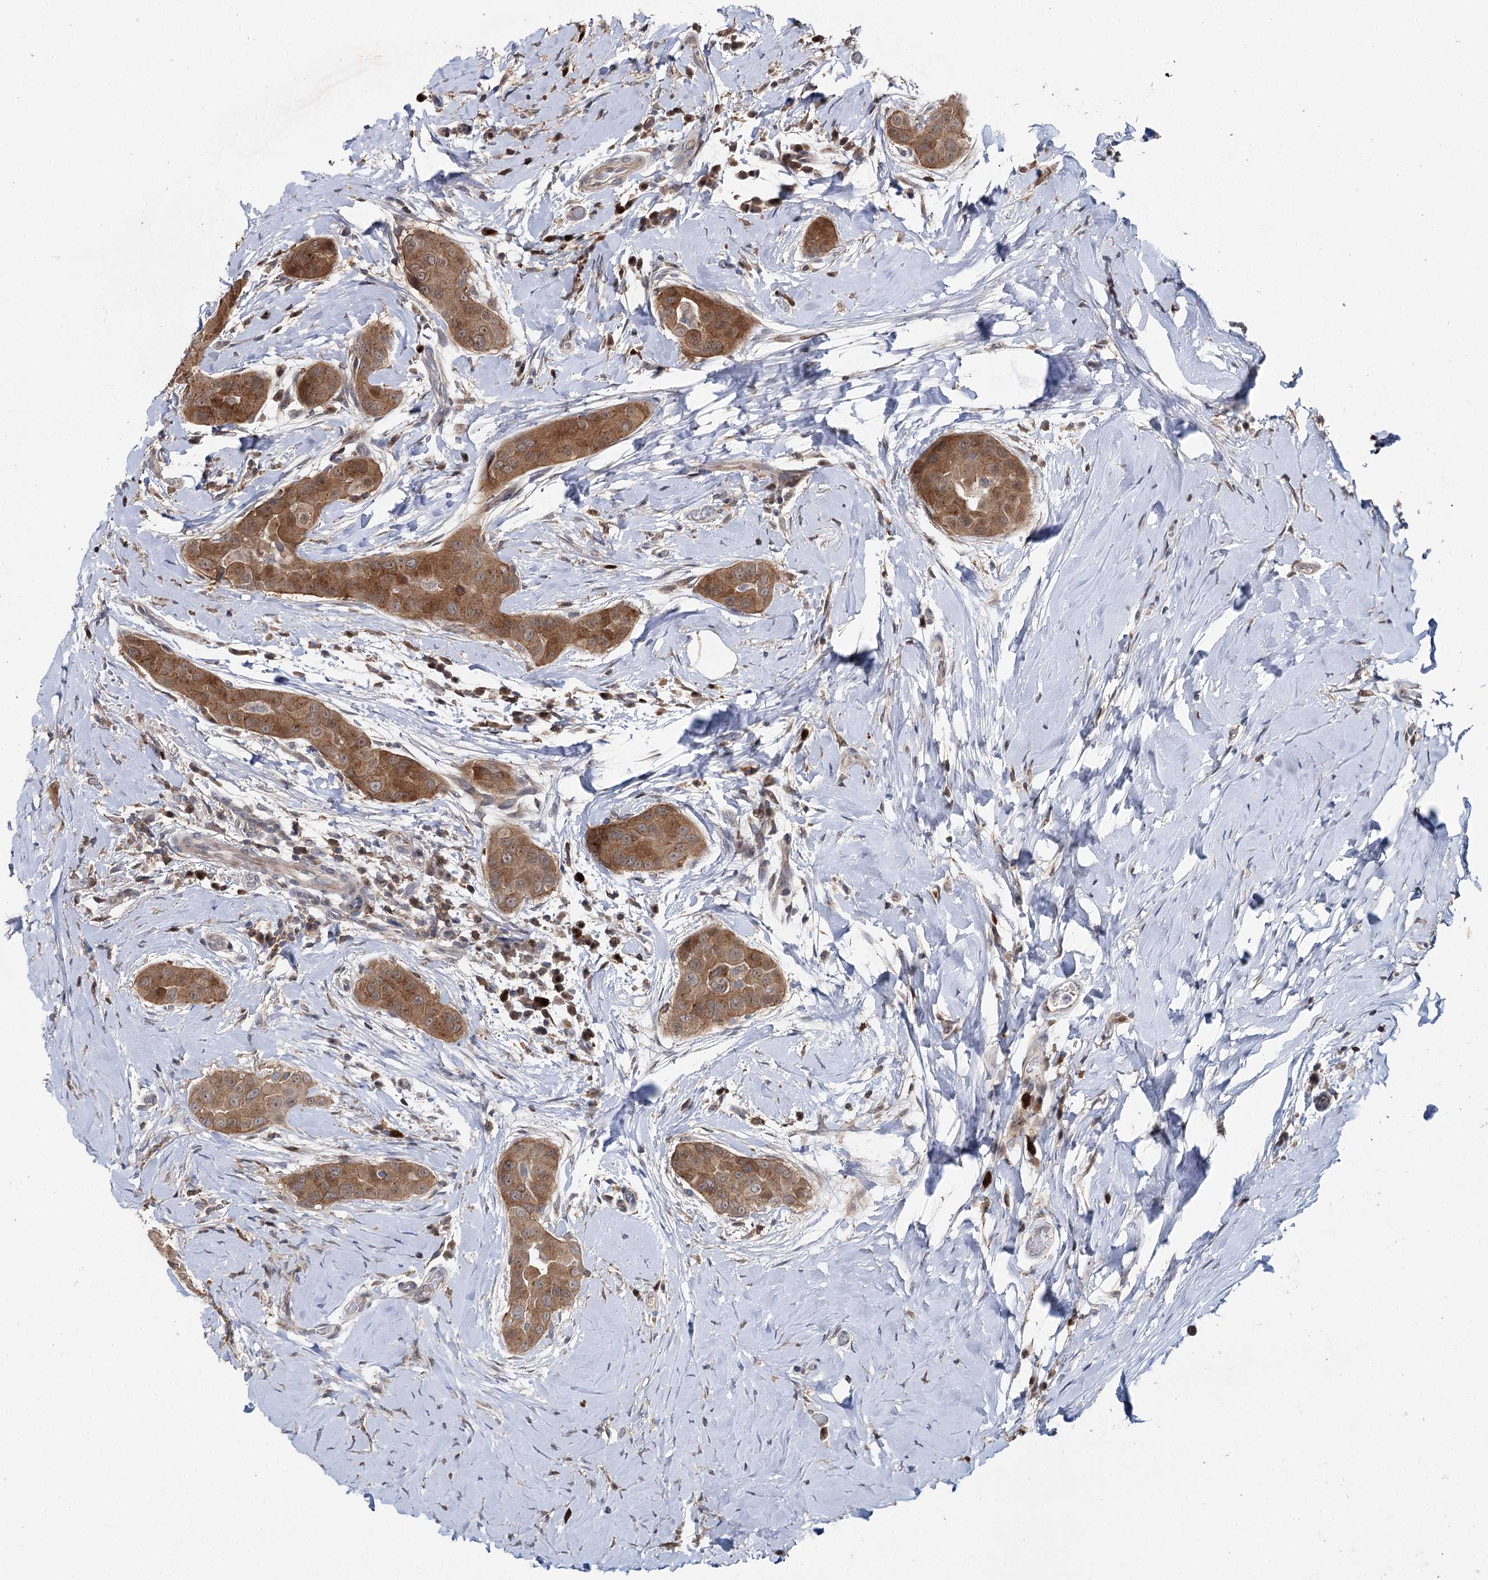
{"staining": {"intensity": "moderate", "quantity": ">75%", "location": "cytoplasmic/membranous"}, "tissue": "thyroid cancer", "cell_type": "Tumor cells", "image_type": "cancer", "snomed": [{"axis": "morphology", "description": "Papillary adenocarcinoma, NOS"}, {"axis": "topography", "description": "Thyroid gland"}], "caption": "Moderate cytoplasmic/membranous expression is appreciated in about >75% of tumor cells in papillary adenocarcinoma (thyroid). (Brightfield microscopy of DAB IHC at high magnification).", "gene": "STX6", "patient": {"sex": "male", "age": 33}}